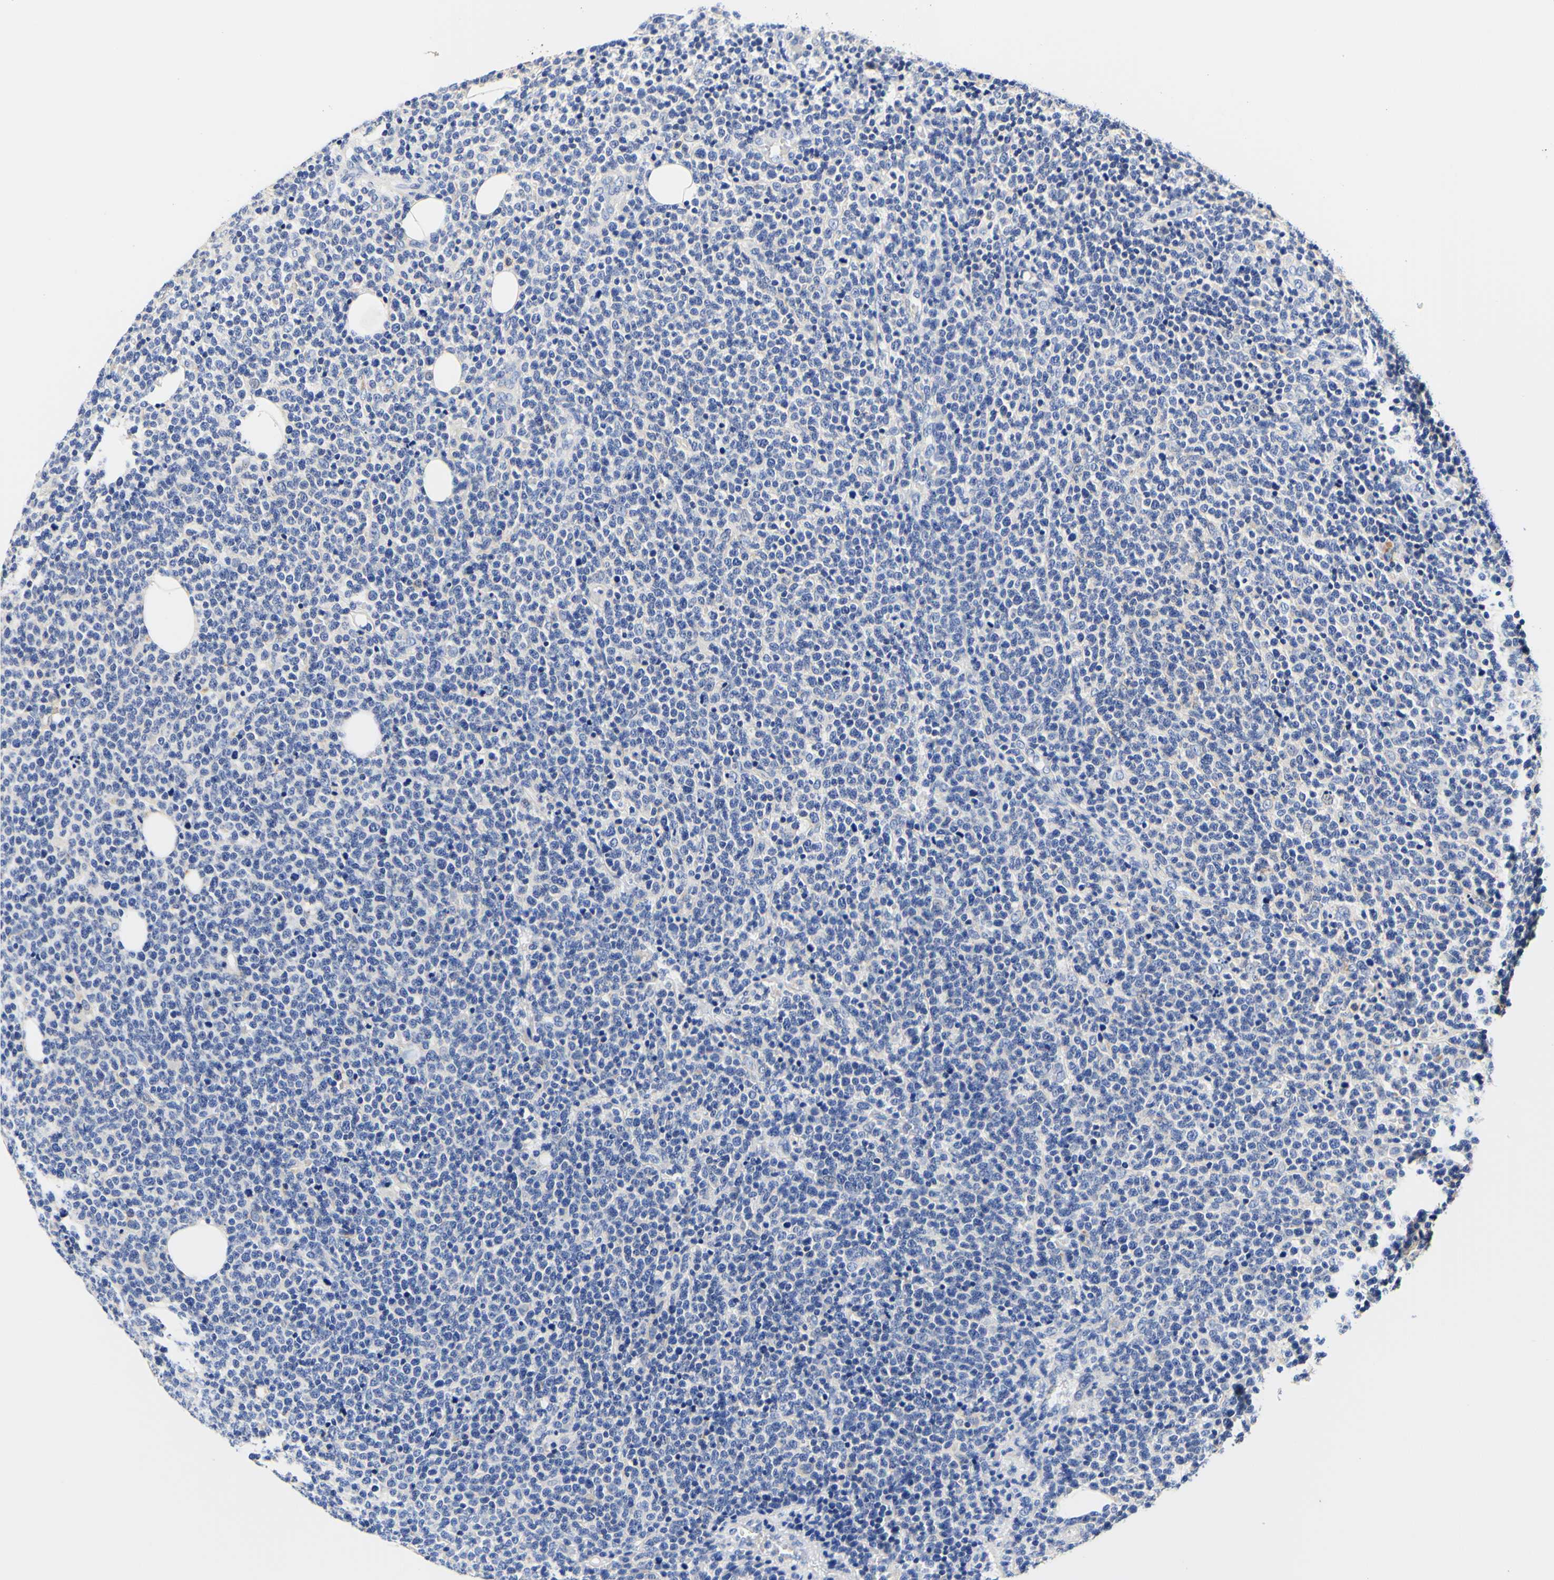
{"staining": {"intensity": "negative", "quantity": "none", "location": "none"}, "tissue": "lymphoma", "cell_type": "Tumor cells", "image_type": "cancer", "snomed": [{"axis": "morphology", "description": "Malignant lymphoma, non-Hodgkin's type, High grade"}, {"axis": "topography", "description": "Lymph node"}], "caption": "DAB immunohistochemical staining of malignant lymphoma, non-Hodgkin's type (high-grade) shows no significant positivity in tumor cells.", "gene": "CAMK4", "patient": {"sex": "male", "age": 61}}